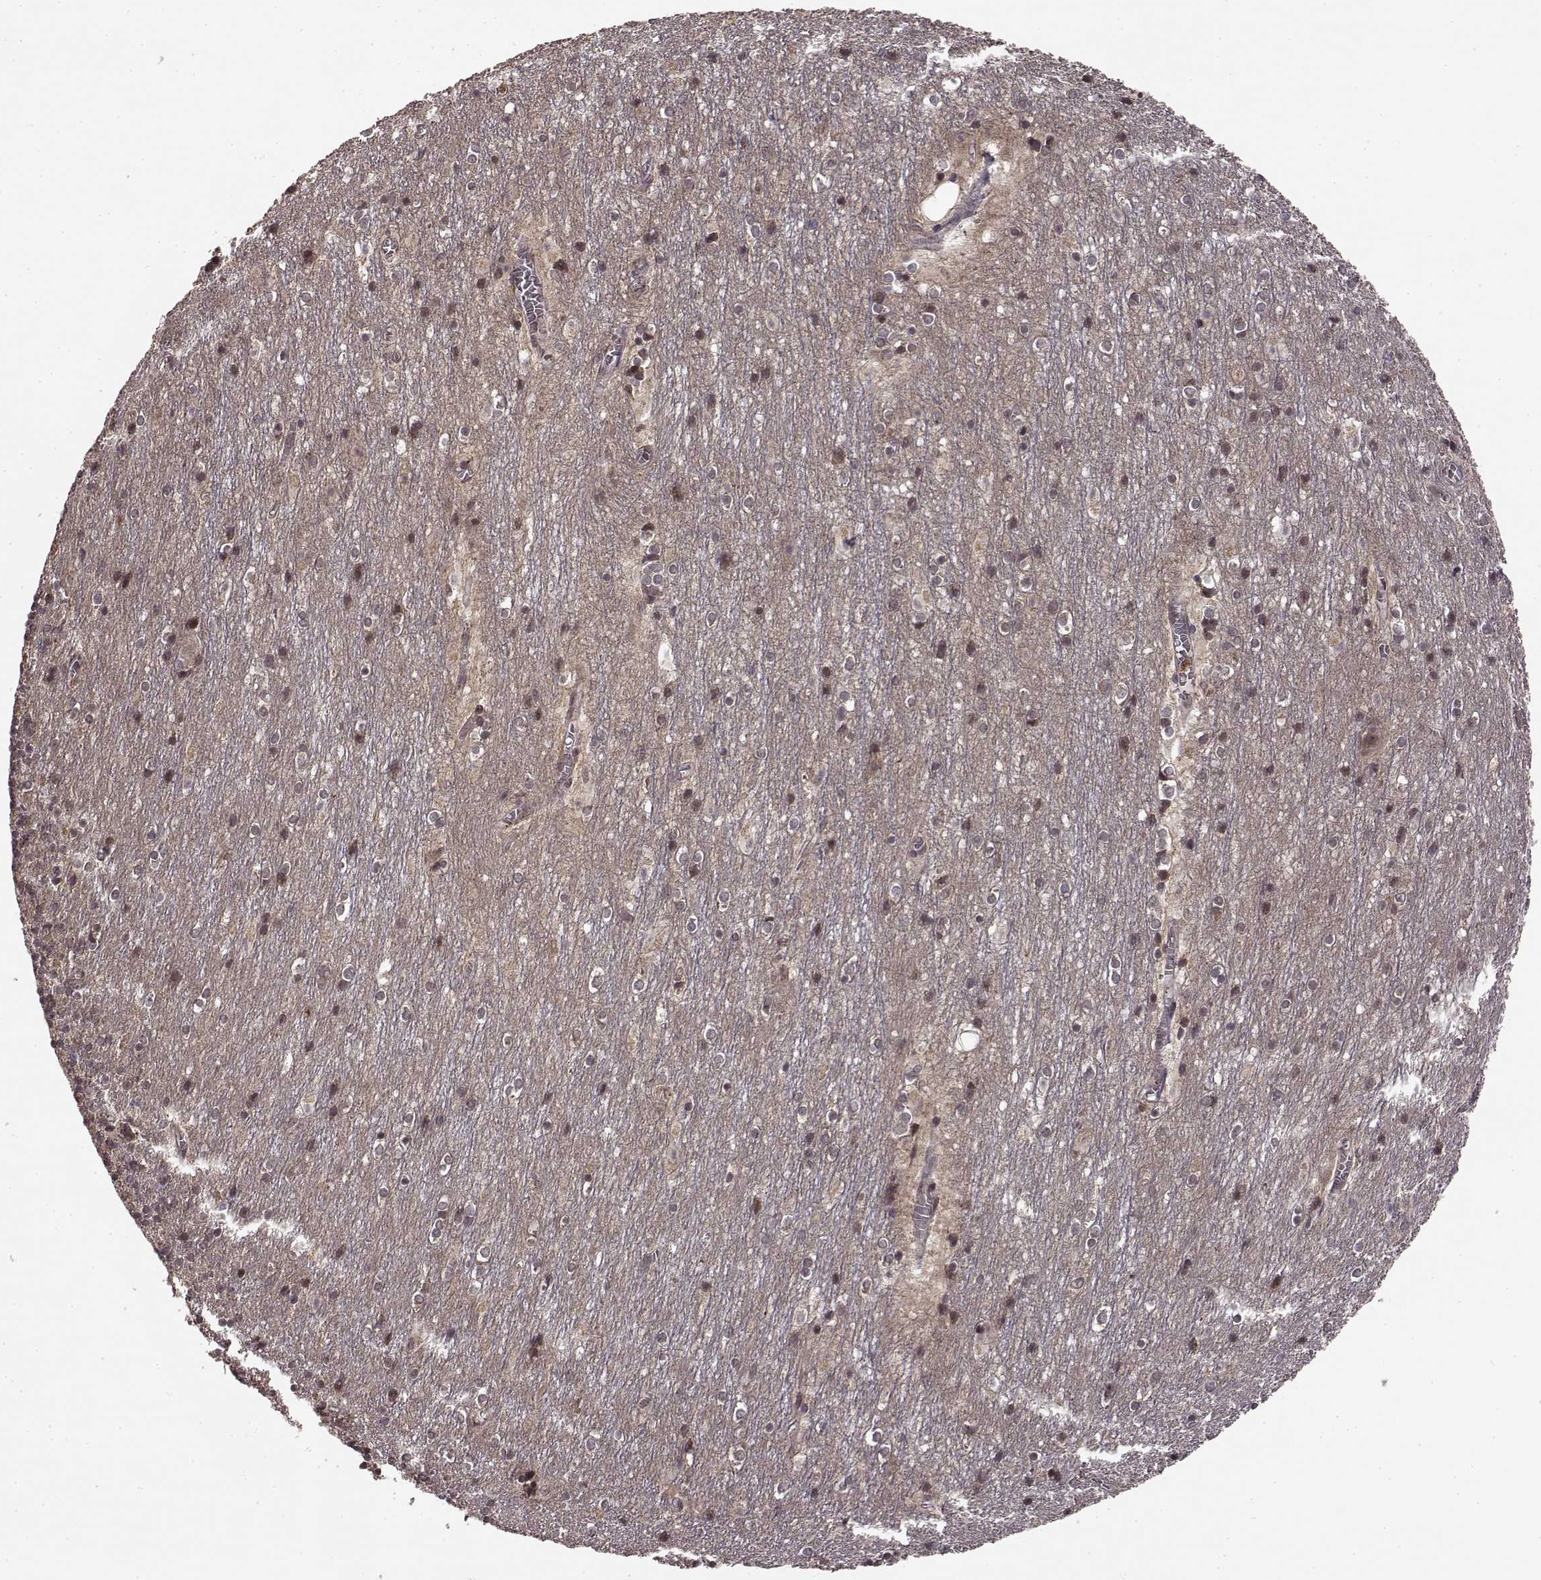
{"staining": {"intensity": "moderate", "quantity": "25%-75%", "location": "cytoplasmic/membranous"}, "tissue": "cerebellum", "cell_type": "Cells in granular layer", "image_type": "normal", "snomed": [{"axis": "morphology", "description": "Normal tissue, NOS"}, {"axis": "topography", "description": "Cerebellum"}], "caption": "Immunohistochemistry photomicrograph of benign cerebellum: human cerebellum stained using immunohistochemistry (IHC) demonstrates medium levels of moderate protein expression localized specifically in the cytoplasmic/membranous of cells in granular layer, appearing as a cytoplasmic/membranous brown color.", "gene": "TRMU", "patient": {"sex": "male", "age": 70}}